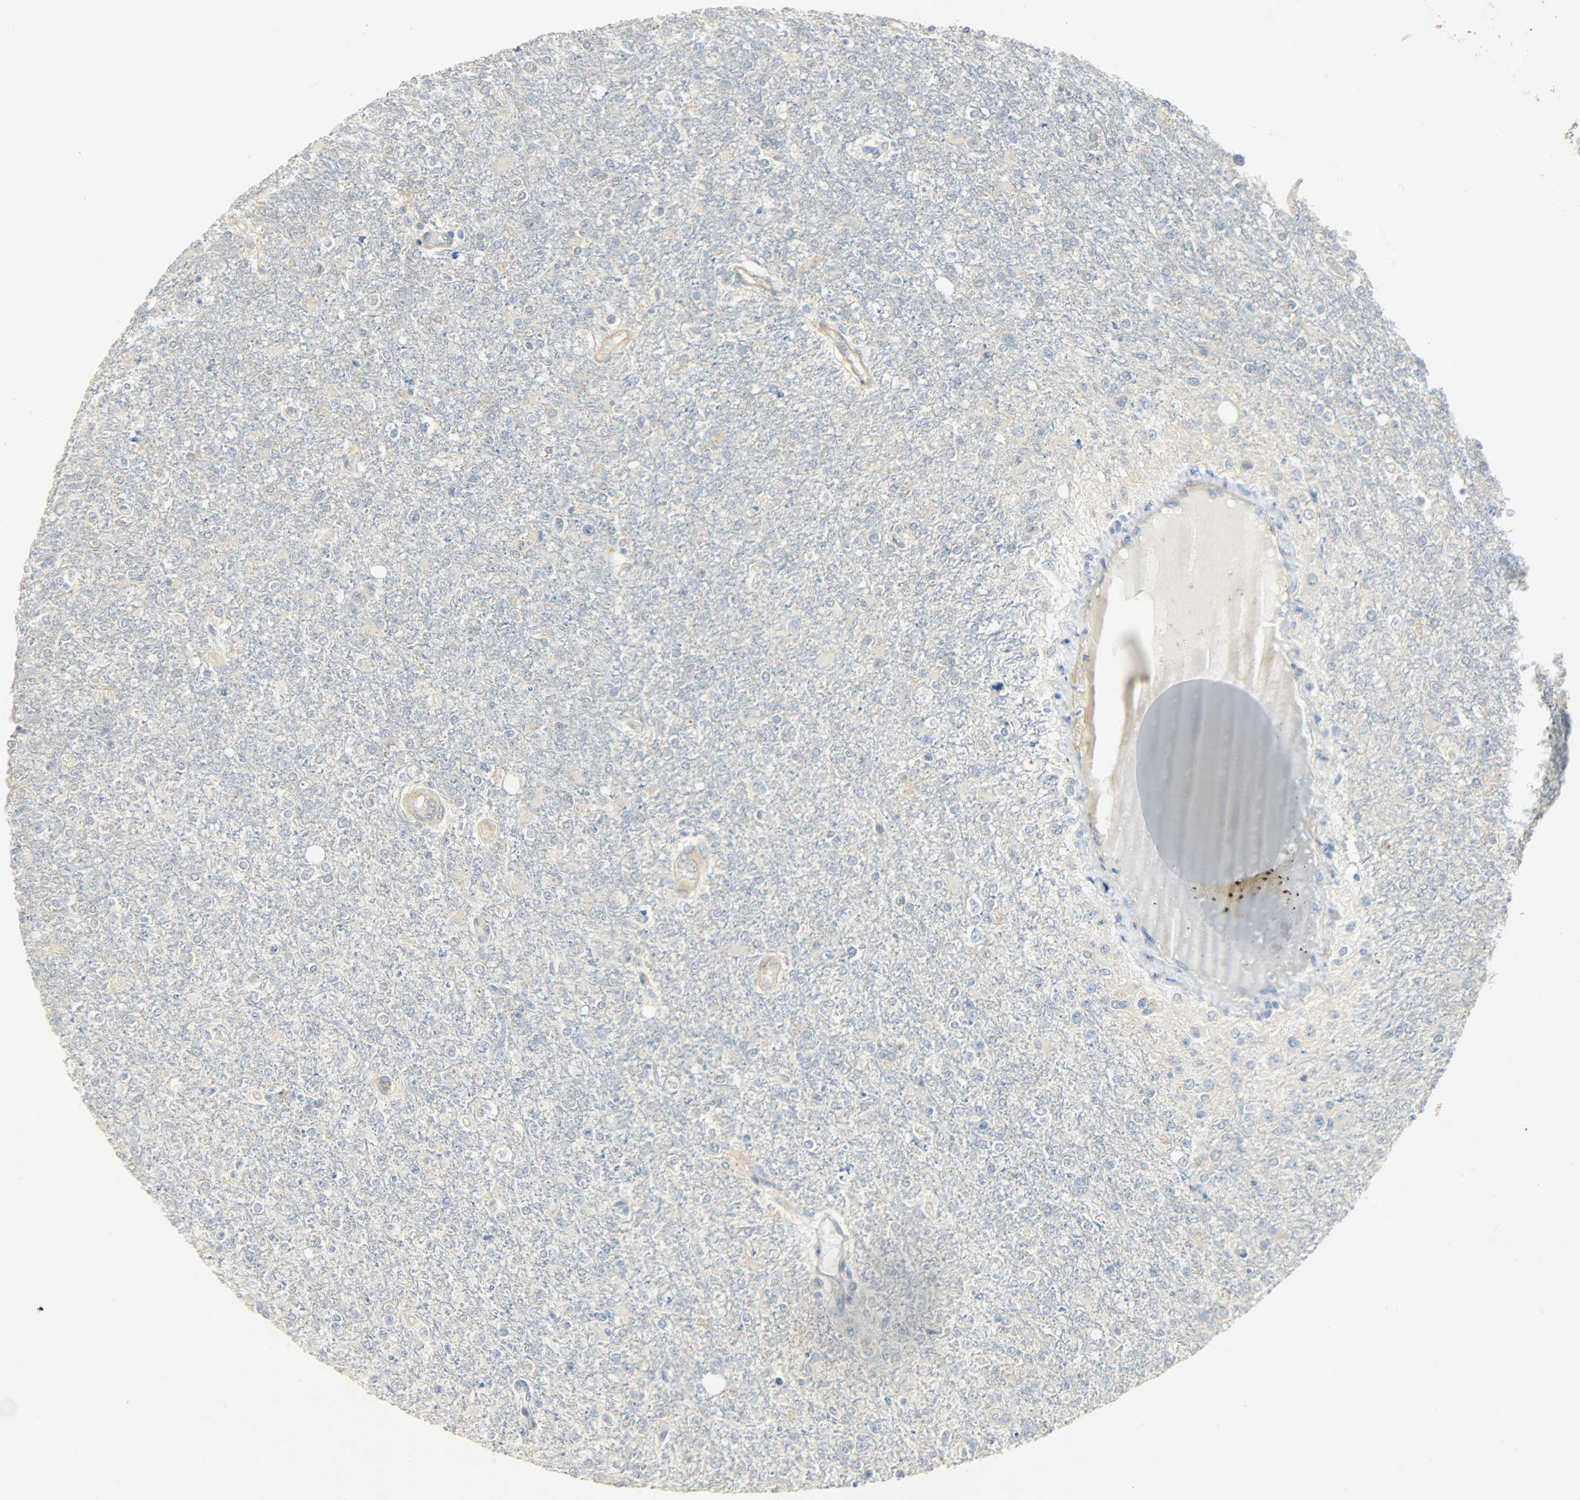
{"staining": {"intensity": "negative", "quantity": "none", "location": "none"}, "tissue": "glioma", "cell_type": "Tumor cells", "image_type": "cancer", "snomed": [{"axis": "morphology", "description": "Glioma, malignant, High grade"}, {"axis": "topography", "description": "Cerebral cortex"}], "caption": "DAB (3,3'-diaminobenzidine) immunohistochemical staining of human glioma shows no significant expression in tumor cells.", "gene": "USP13", "patient": {"sex": "male", "age": 76}}